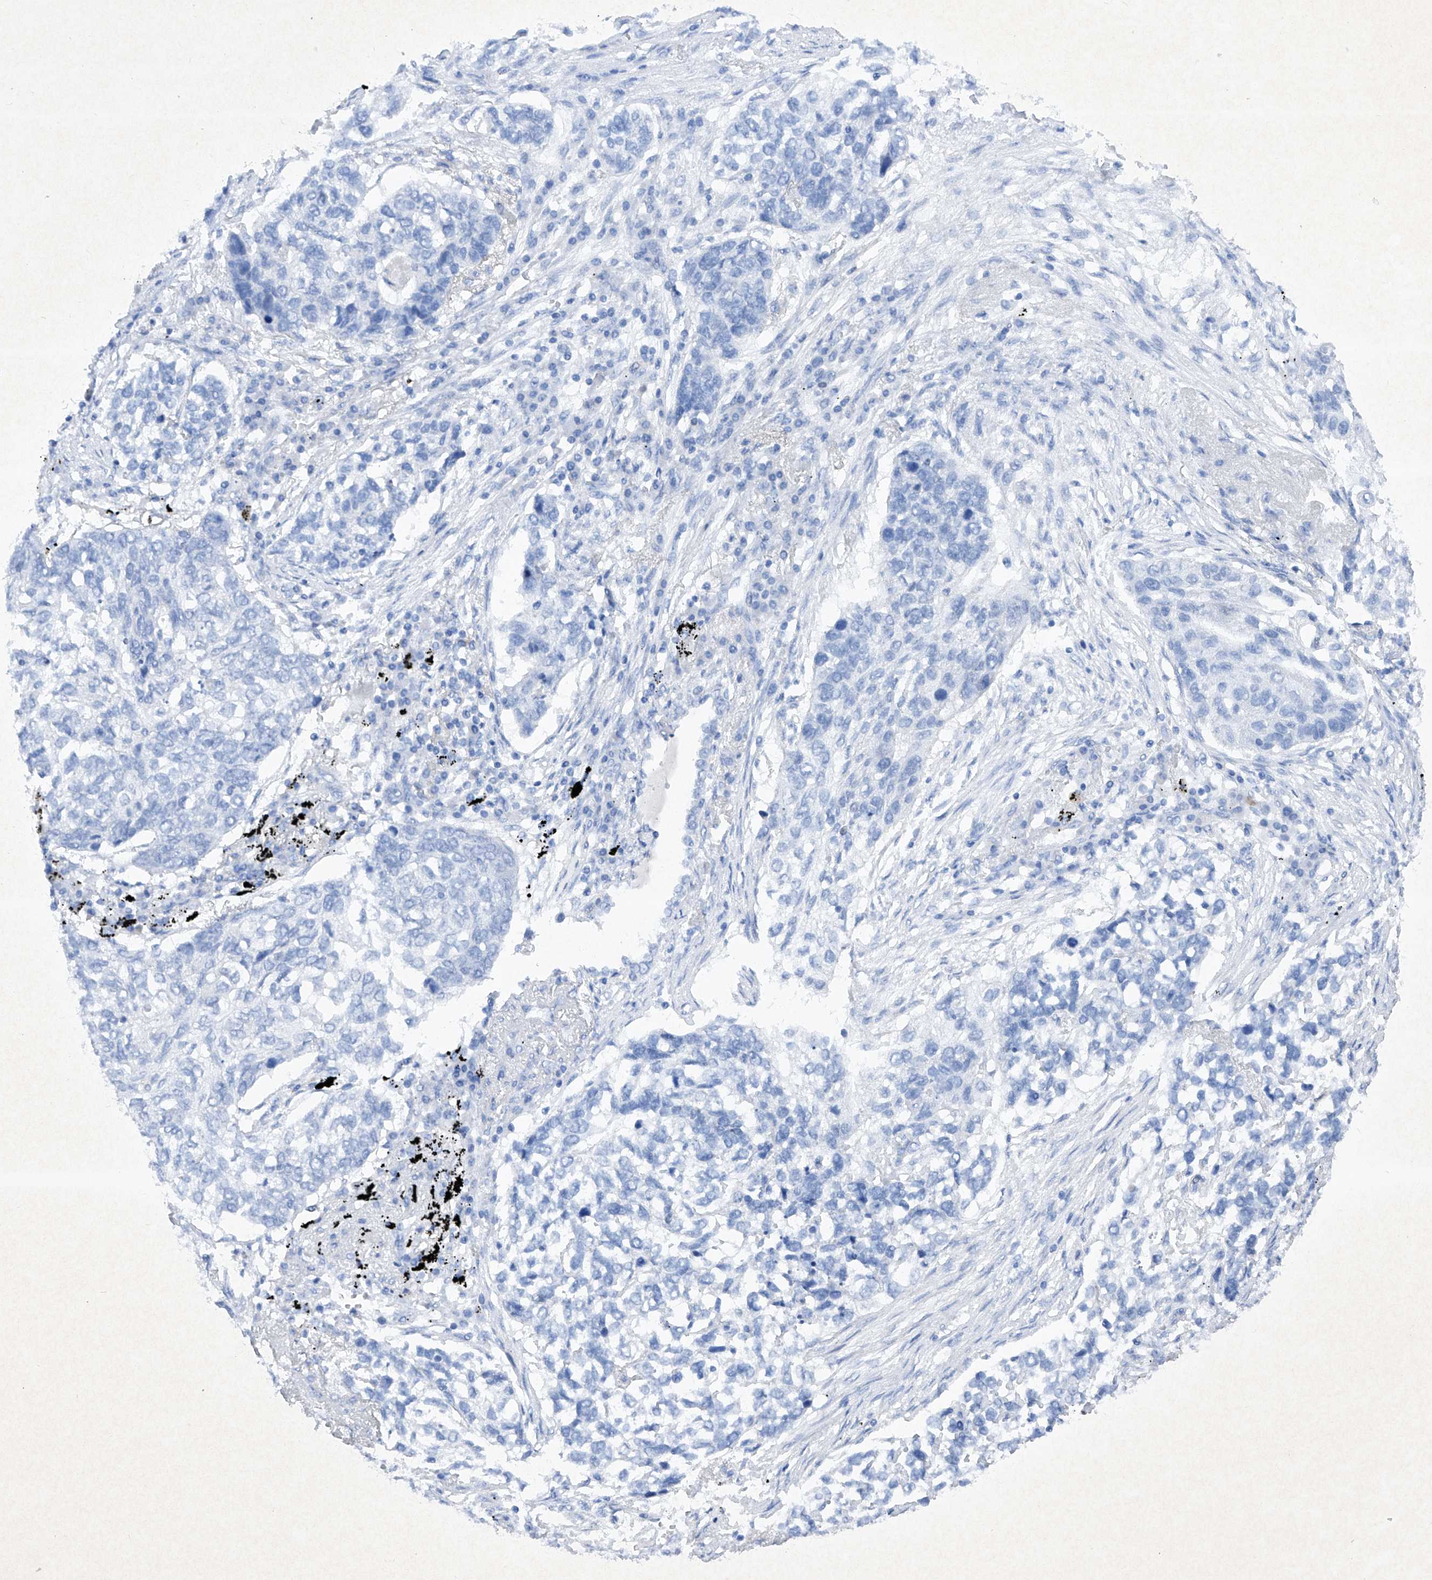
{"staining": {"intensity": "negative", "quantity": "none", "location": "none"}, "tissue": "lung cancer", "cell_type": "Tumor cells", "image_type": "cancer", "snomed": [{"axis": "morphology", "description": "Squamous cell carcinoma, NOS"}, {"axis": "topography", "description": "Lung"}], "caption": "Immunohistochemistry micrograph of human lung cancer (squamous cell carcinoma) stained for a protein (brown), which displays no expression in tumor cells.", "gene": "BARX2", "patient": {"sex": "female", "age": 63}}